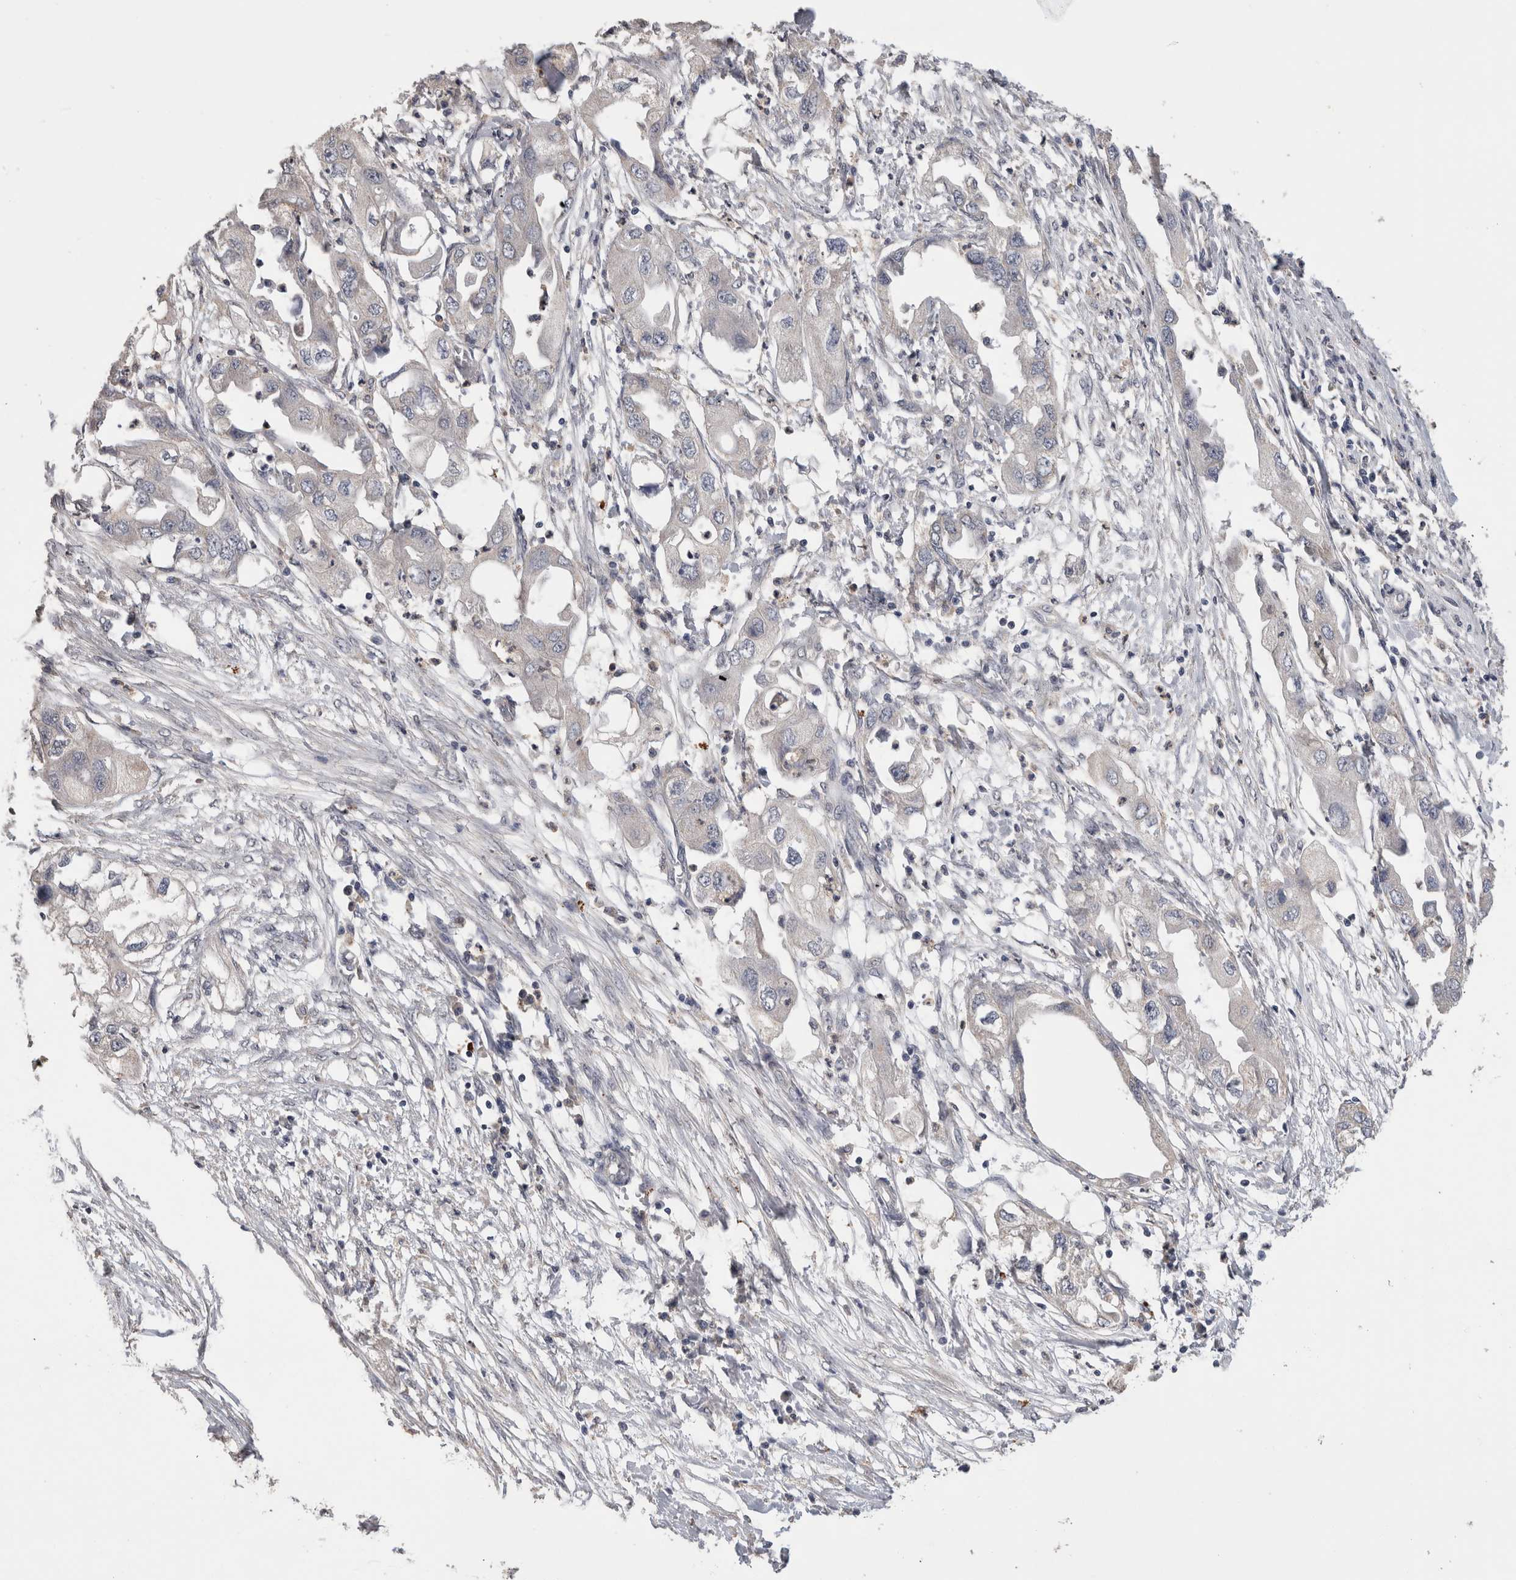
{"staining": {"intensity": "negative", "quantity": "none", "location": "none"}, "tissue": "endometrial cancer", "cell_type": "Tumor cells", "image_type": "cancer", "snomed": [{"axis": "morphology", "description": "Adenocarcinoma, NOS"}, {"axis": "morphology", "description": "Adenocarcinoma, metastatic, NOS"}, {"axis": "topography", "description": "Adipose tissue"}, {"axis": "topography", "description": "Endometrium"}], "caption": "An image of human endometrial cancer is negative for staining in tumor cells.", "gene": "CNTFR", "patient": {"sex": "female", "age": 67}}